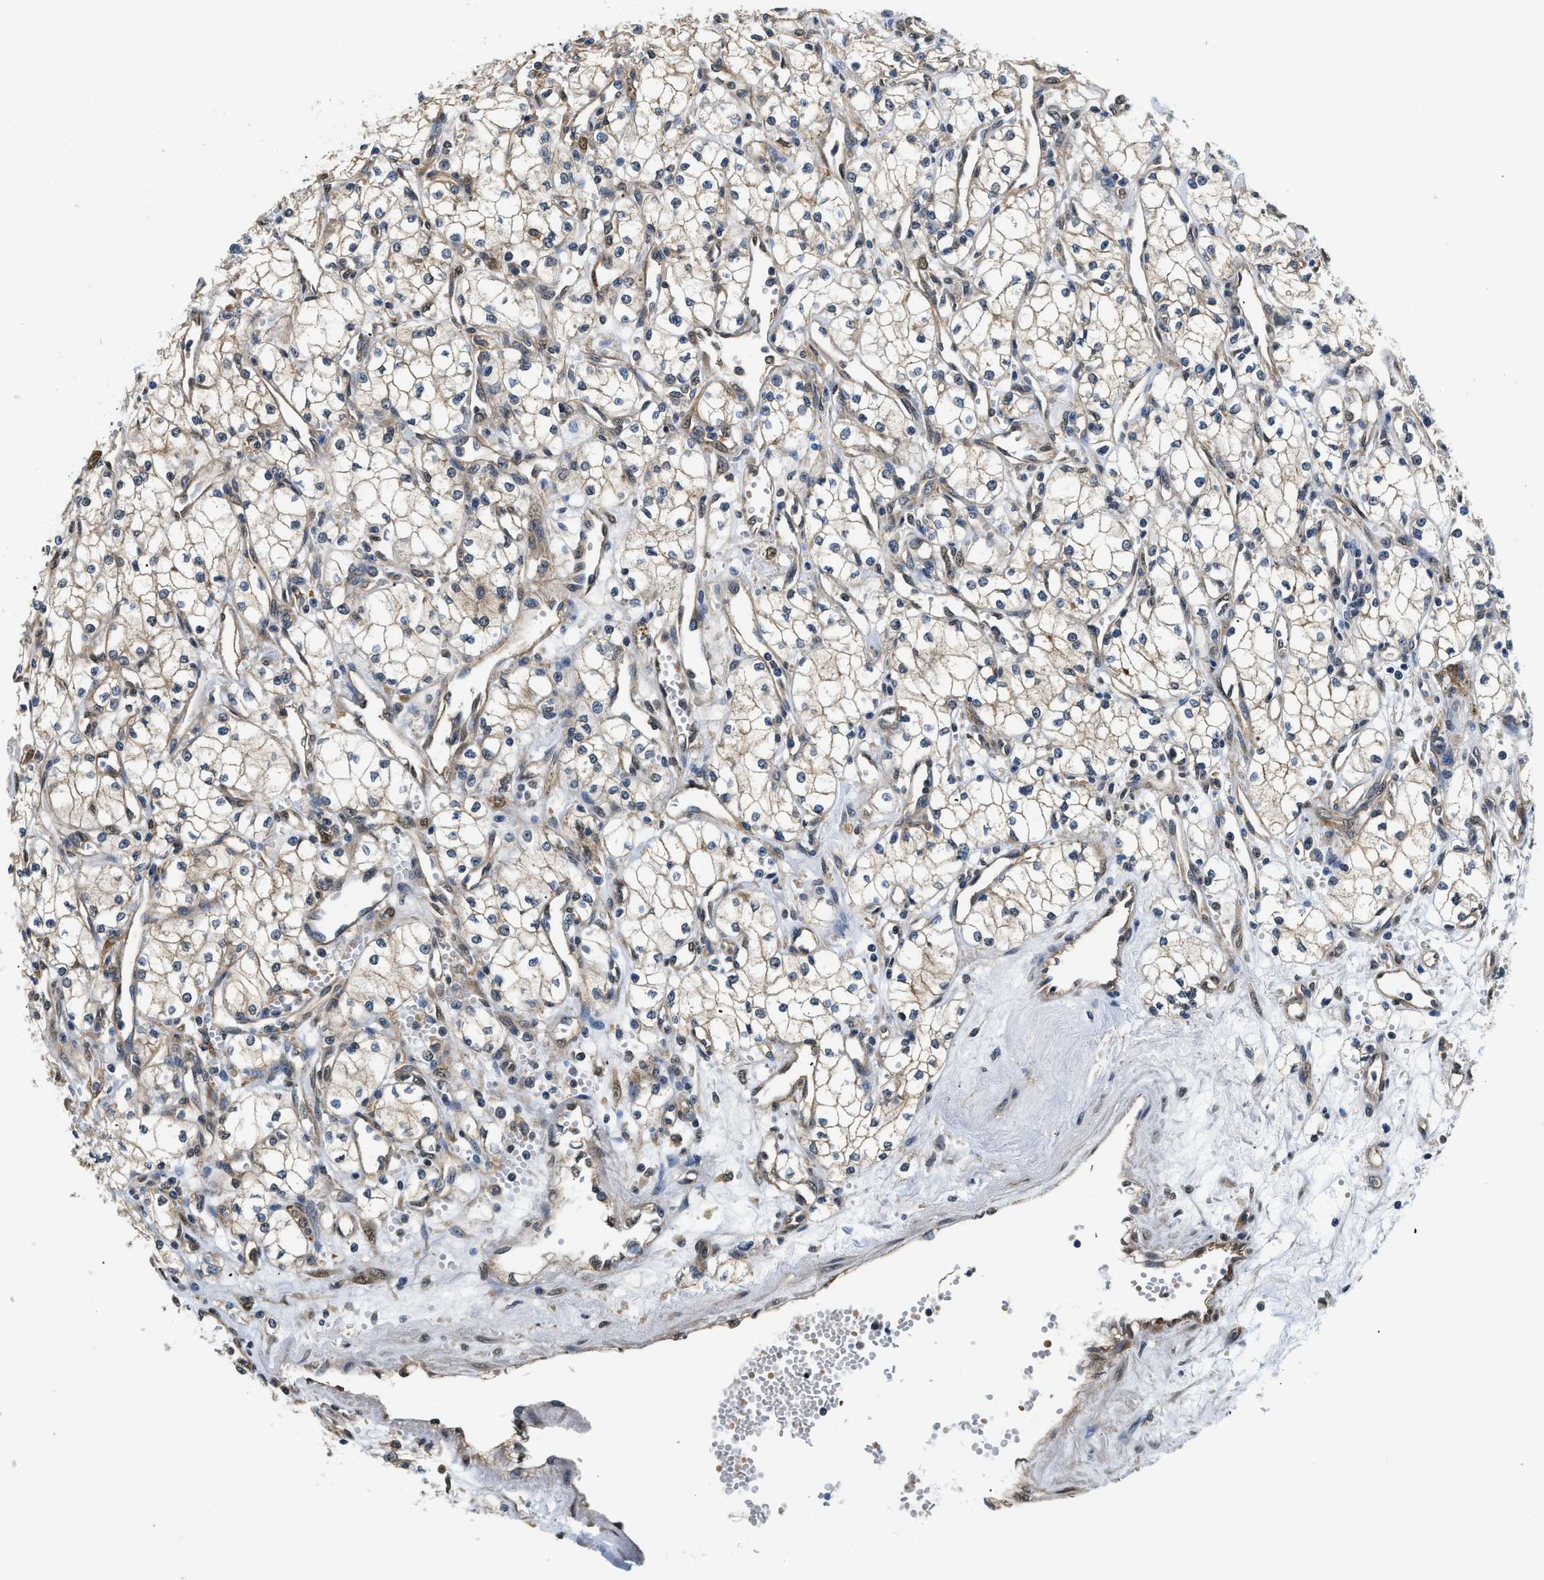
{"staining": {"intensity": "negative", "quantity": "none", "location": "none"}, "tissue": "renal cancer", "cell_type": "Tumor cells", "image_type": "cancer", "snomed": [{"axis": "morphology", "description": "Adenocarcinoma, NOS"}, {"axis": "topography", "description": "Kidney"}], "caption": "An IHC histopathology image of renal cancer is shown. There is no staining in tumor cells of renal cancer.", "gene": "BCL7C", "patient": {"sex": "male", "age": 59}}